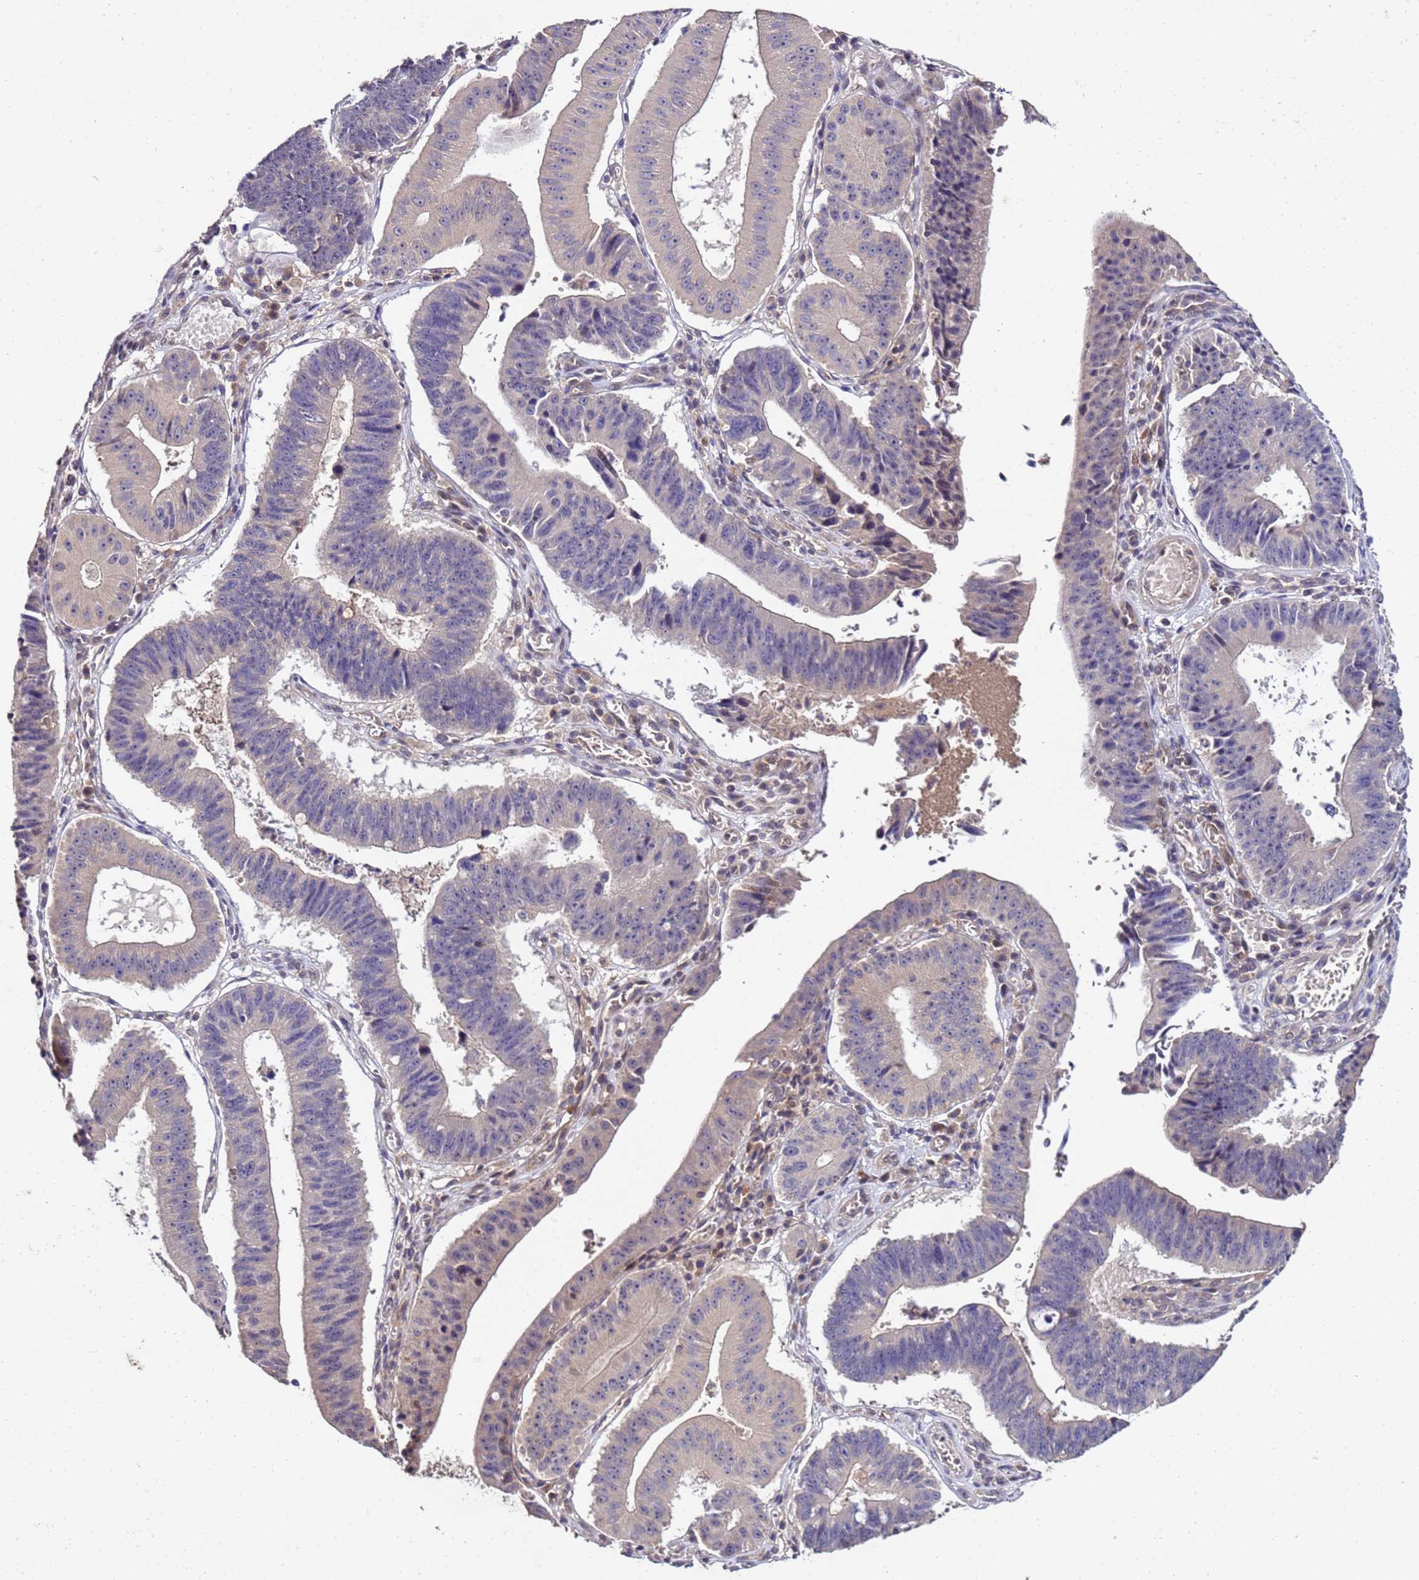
{"staining": {"intensity": "negative", "quantity": "none", "location": "none"}, "tissue": "stomach cancer", "cell_type": "Tumor cells", "image_type": "cancer", "snomed": [{"axis": "morphology", "description": "Adenocarcinoma, NOS"}, {"axis": "topography", "description": "Stomach"}], "caption": "High power microscopy micrograph of an immunohistochemistry photomicrograph of adenocarcinoma (stomach), revealing no significant expression in tumor cells.", "gene": "GSPT2", "patient": {"sex": "male", "age": 59}}